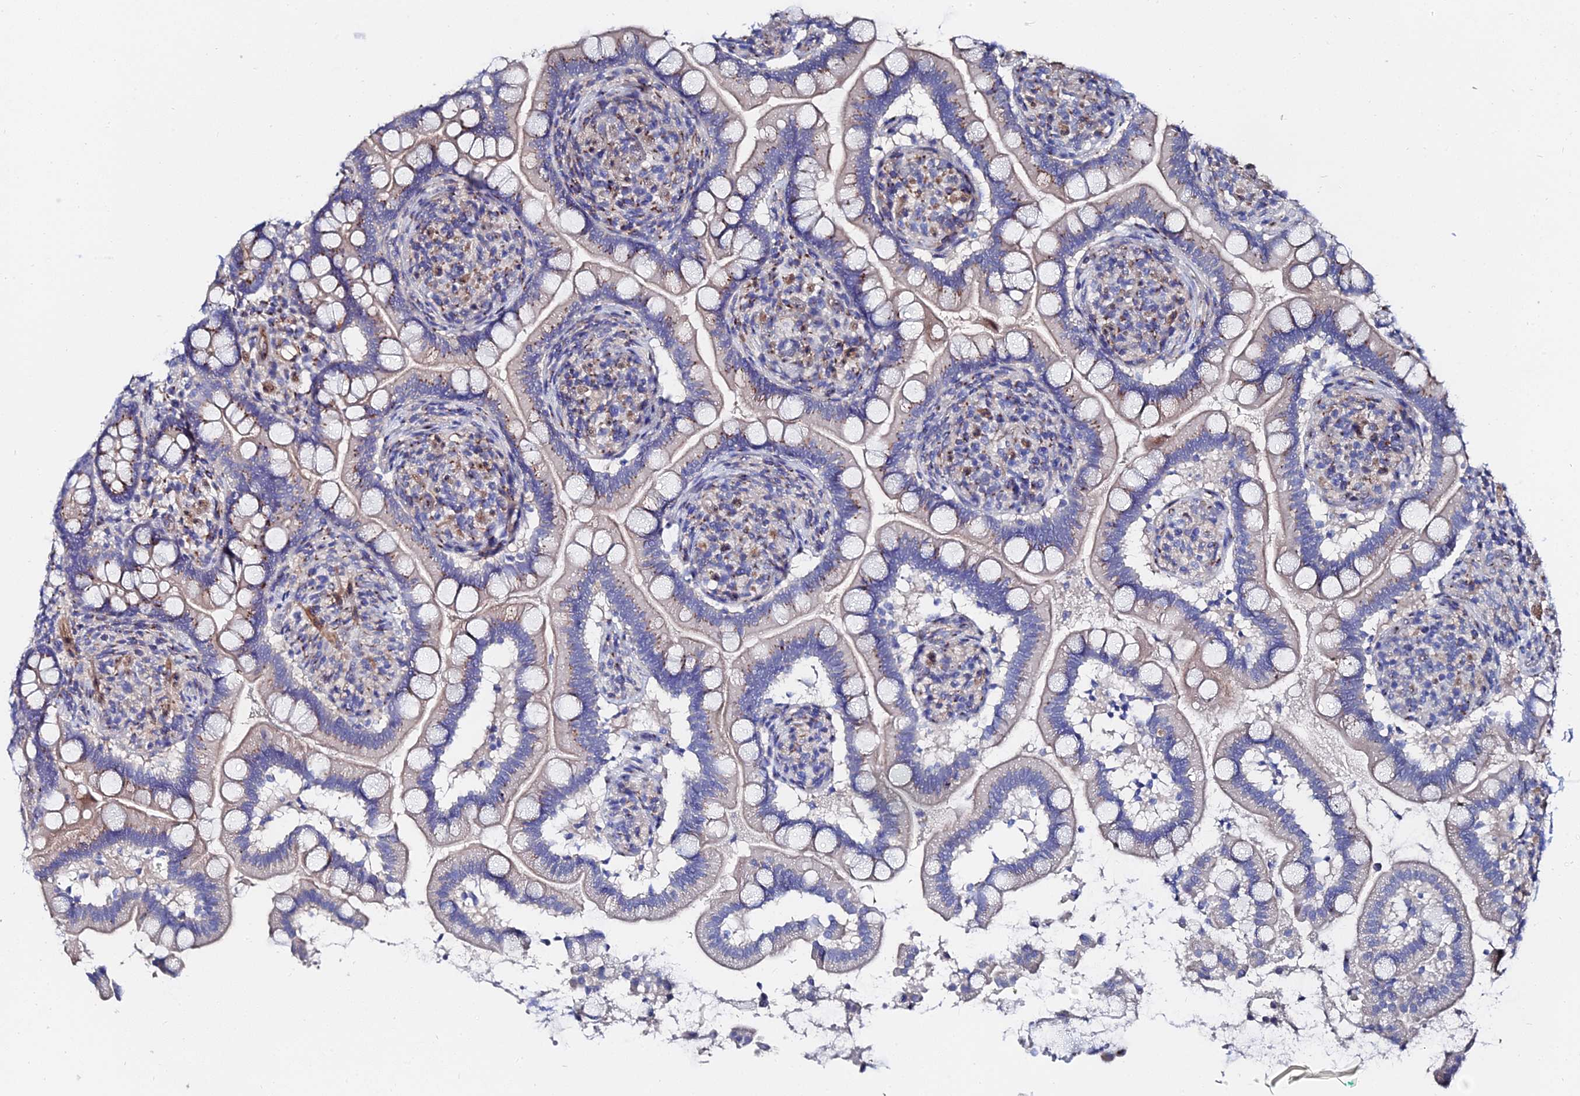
{"staining": {"intensity": "moderate", "quantity": "25%-75%", "location": "cytoplasmic/membranous"}, "tissue": "small intestine", "cell_type": "Glandular cells", "image_type": "normal", "snomed": [{"axis": "morphology", "description": "Normal tissue, NOS"}, {"axis": "topography", "description": "Small intestine"}], "caption": "The photomicrograph shows a brown stain indicating the presence of a protein in the cytoplasmic/membranous of glandular cells in small intestine.", "gene": "BORCS8", "patient": {"sex": "female", "age": 64}}